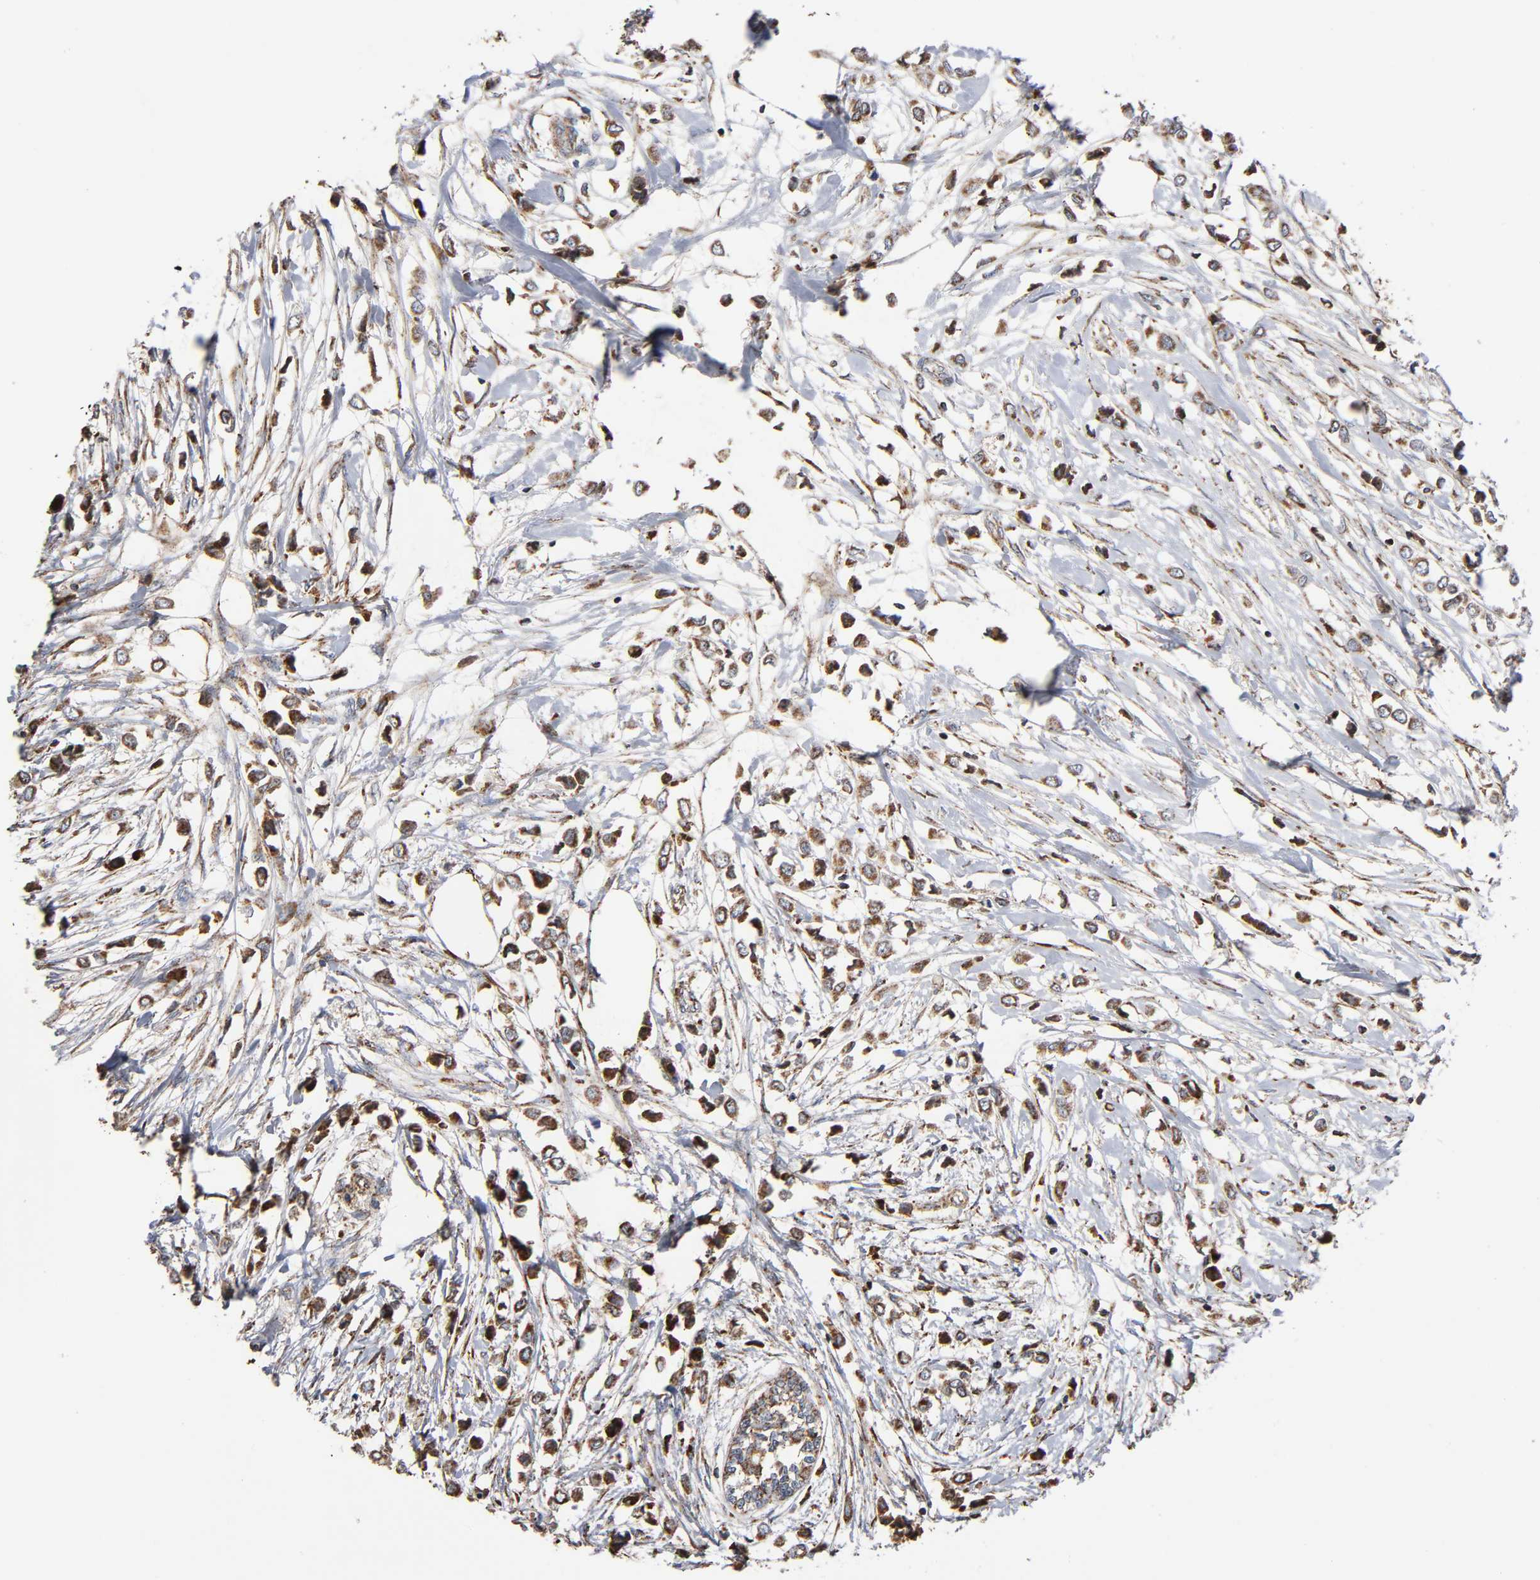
{"staining": {"intensity": "moderate", "quantity": ">75%", "location": "cytoplasmic/membranous"}, "tissue": "breast cancer", "cell_type": "Tumor cells", "image_type": "cancer", "snomed": [{"axis": "morphology", "description": "Lobular carcinoma"}, {"axis": "topography", "description": "Breast"}], "caption": "Moderate cytoplasmic/membranous expression for a protein is present in approximately >75% of tumor cells of breast lobular carcinoma using immunohistochemistry (IHC).", "gene": "MAP3K1", "patient": {"sex": "female", "age": 51}}